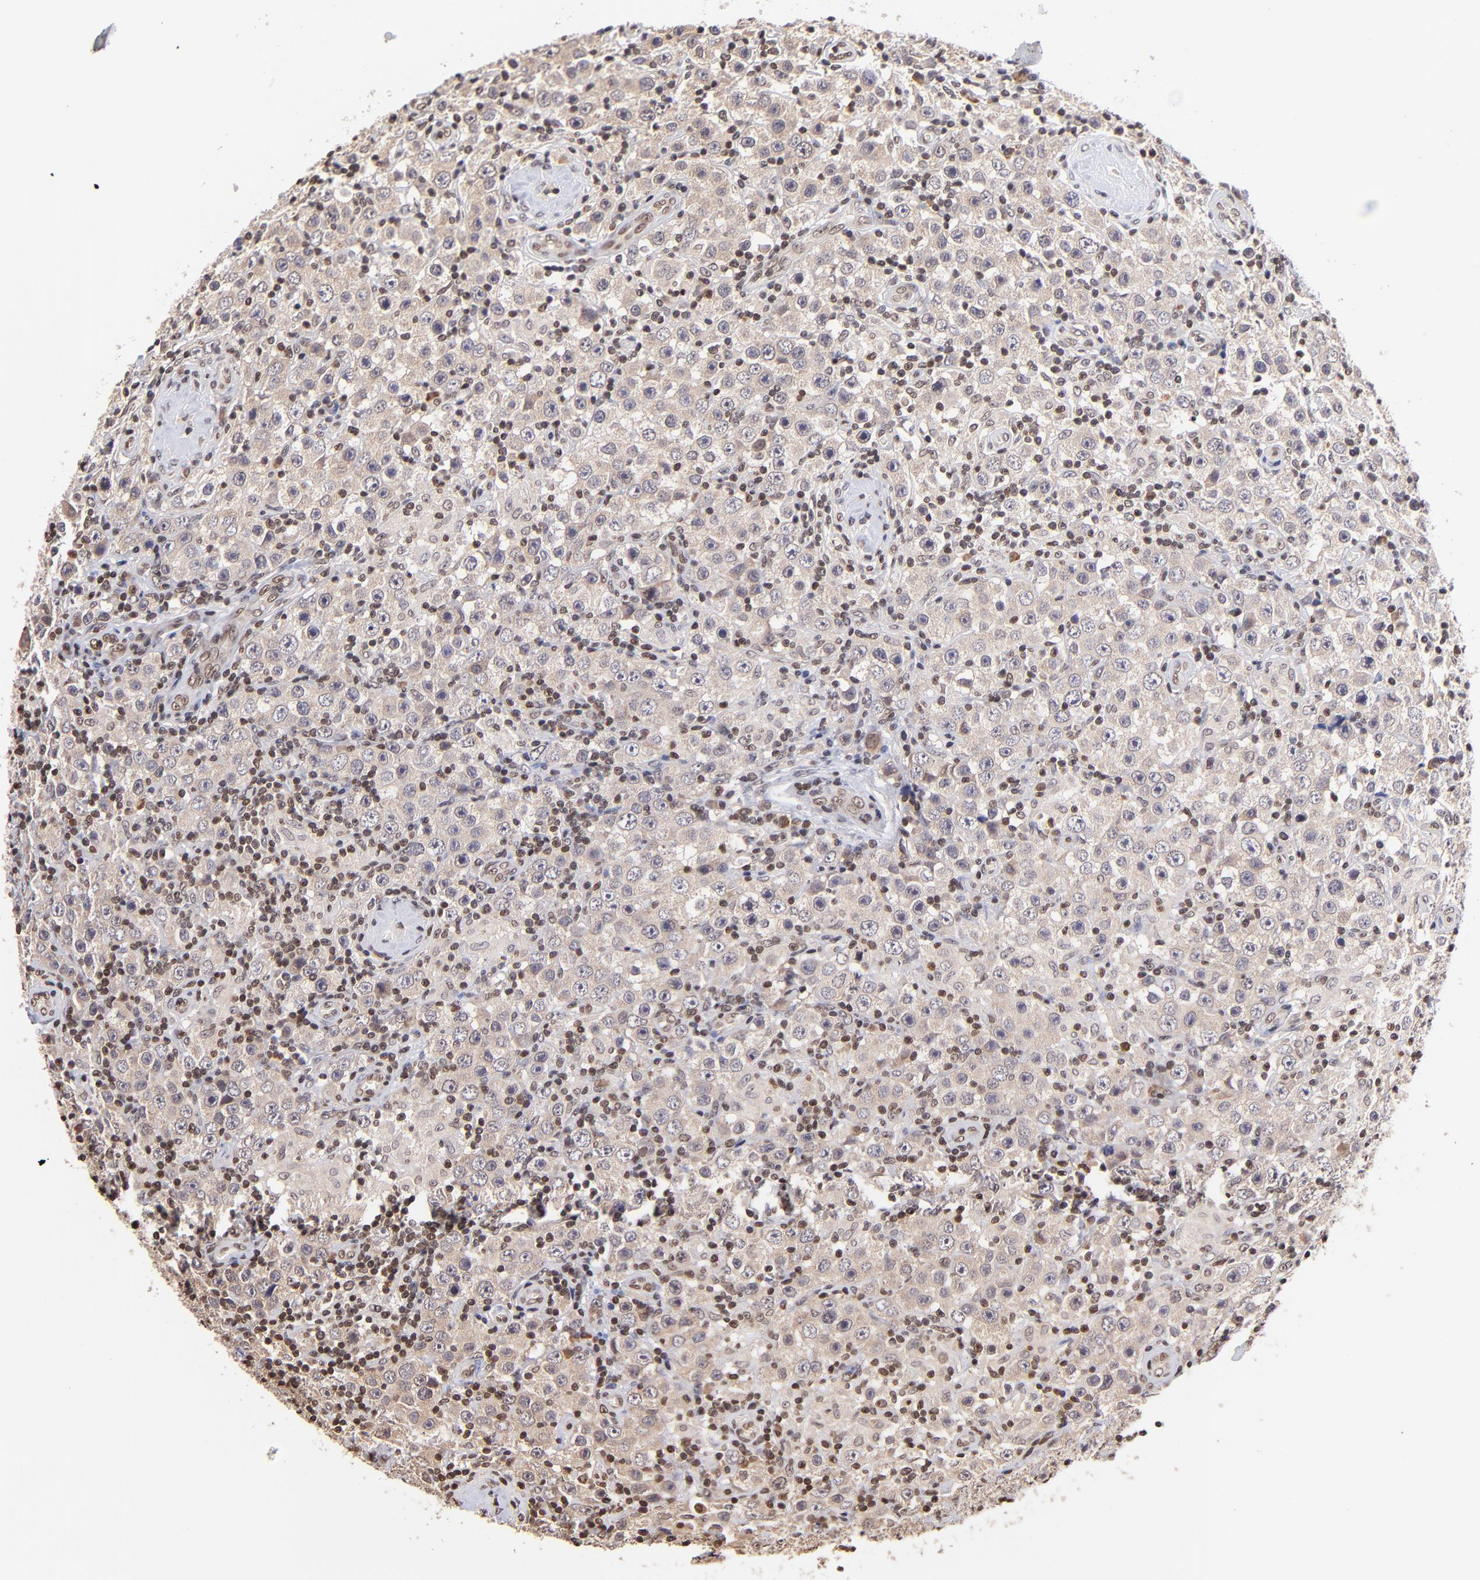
{"staining": {"intensity": "weak", "quantity": ">75%", "location": "cytoplasmic/membranous"}, "tissue": "testis cancer", "cell_type": "Tumor cells", "image_type": "cancer", "snomed": [{"axis": "morphology", "description": "Seminoma, NOS"}, {"axis": "topography", "description": "Testis"}], "caption": "The micrograph shows a brown stain indicating the presence of a protein in the cytoplasmic/membranous of tumor cells in seminoma (testis). Immunohistochemistry stains the protein in brown and the nuclei are stained blue.", "gene": "WDR25", "patient": {"sex": "male", "age": 32}}